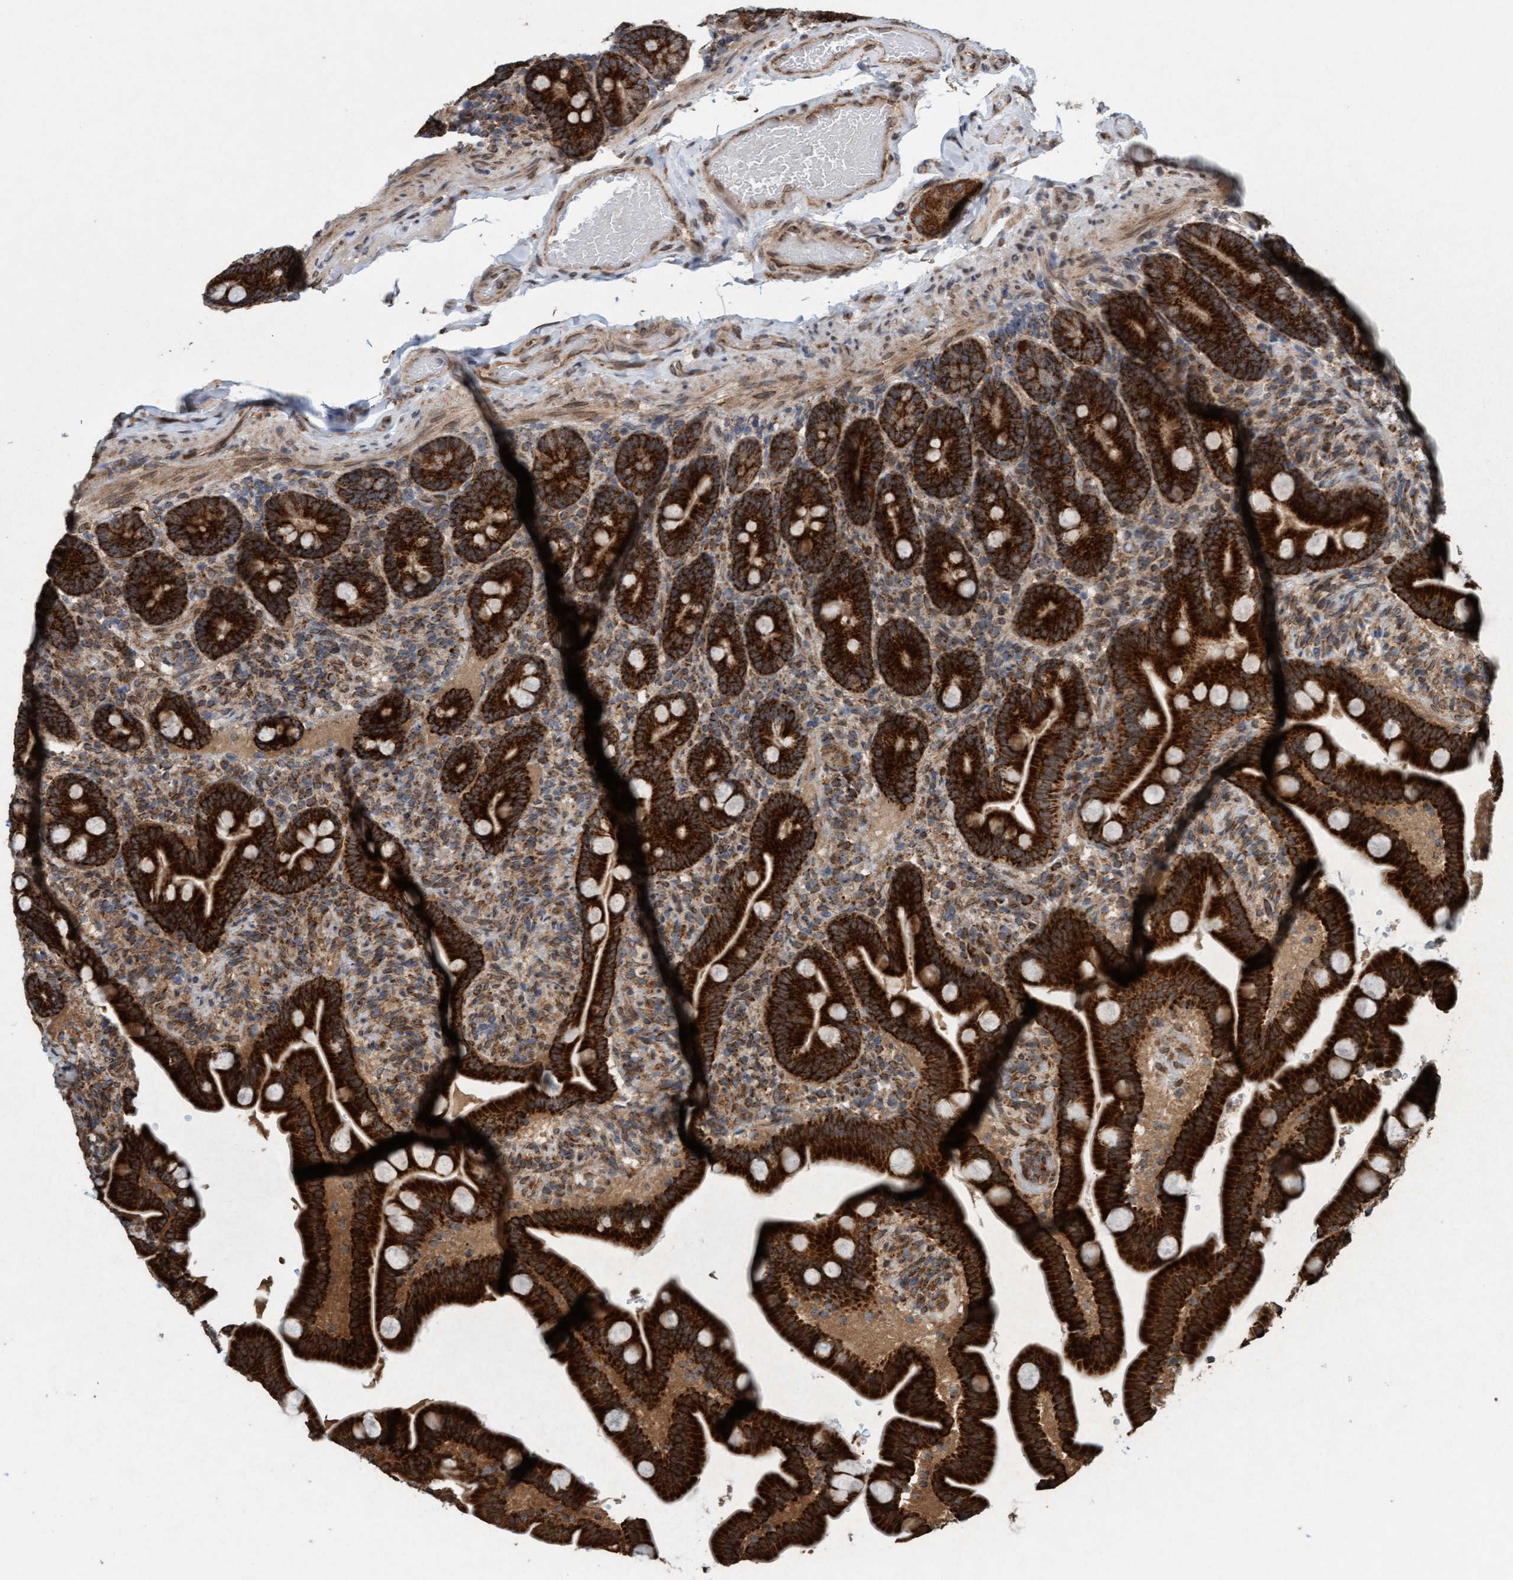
{"staining": {"intensity": "strong", "quantity": ">75%", "location": "cytoplasmic/membranous"}, "tissue": "duodenum", "cell_type": "Glandular cells", "image_type": "normal", "snomed": [{"axis": "morphology", "description": "Normal tissue, NOS"}, {"axis": "topography", "description": "Duodenum"}], "caption": "Duodenum stained with a brown dye shows strong cytoplasmic/membranous positive staining in approximately >75% of glandular cells.", "gene": "MRPS23", "patient": {"sex": "male", "age": 54}}